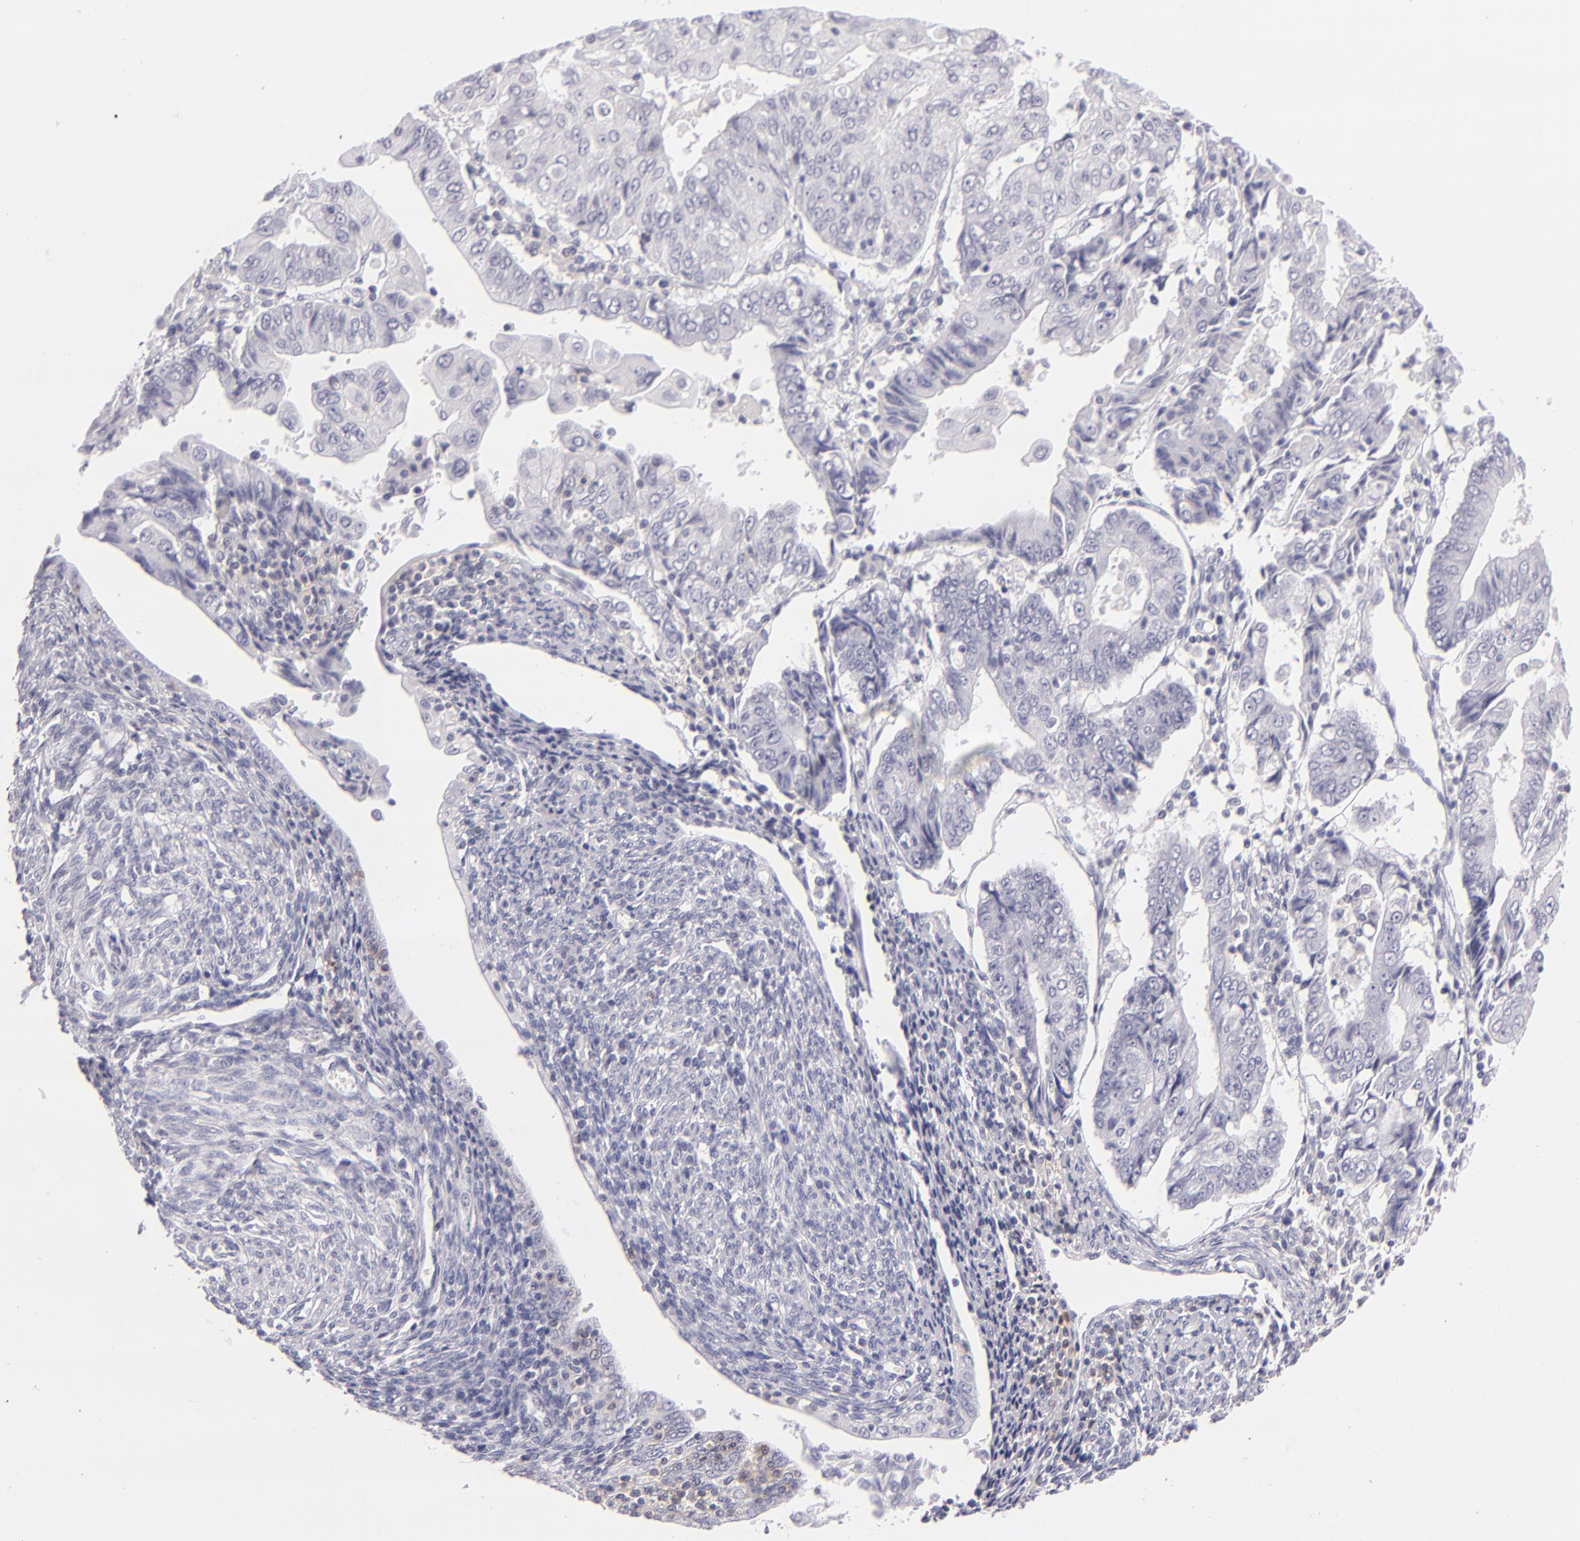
{"staining": {"intensity": "negative", "quantity": "none", "location": "none"}, "tissue": "endometrial cancer", "cell_type": "Tumor cells", "image_type": "cancer", "snomed": [{"axis": "morphology", "description": "Adenocarcinoma, NOS"}, {"axis": "topography", "description": "Endometrium"}], "caption": "An image of endometrial cancer stained for a protein reveals no brown staining in tumor cells.", "gene": "CD48", "patient": {"sex": "female", "age": 75}}